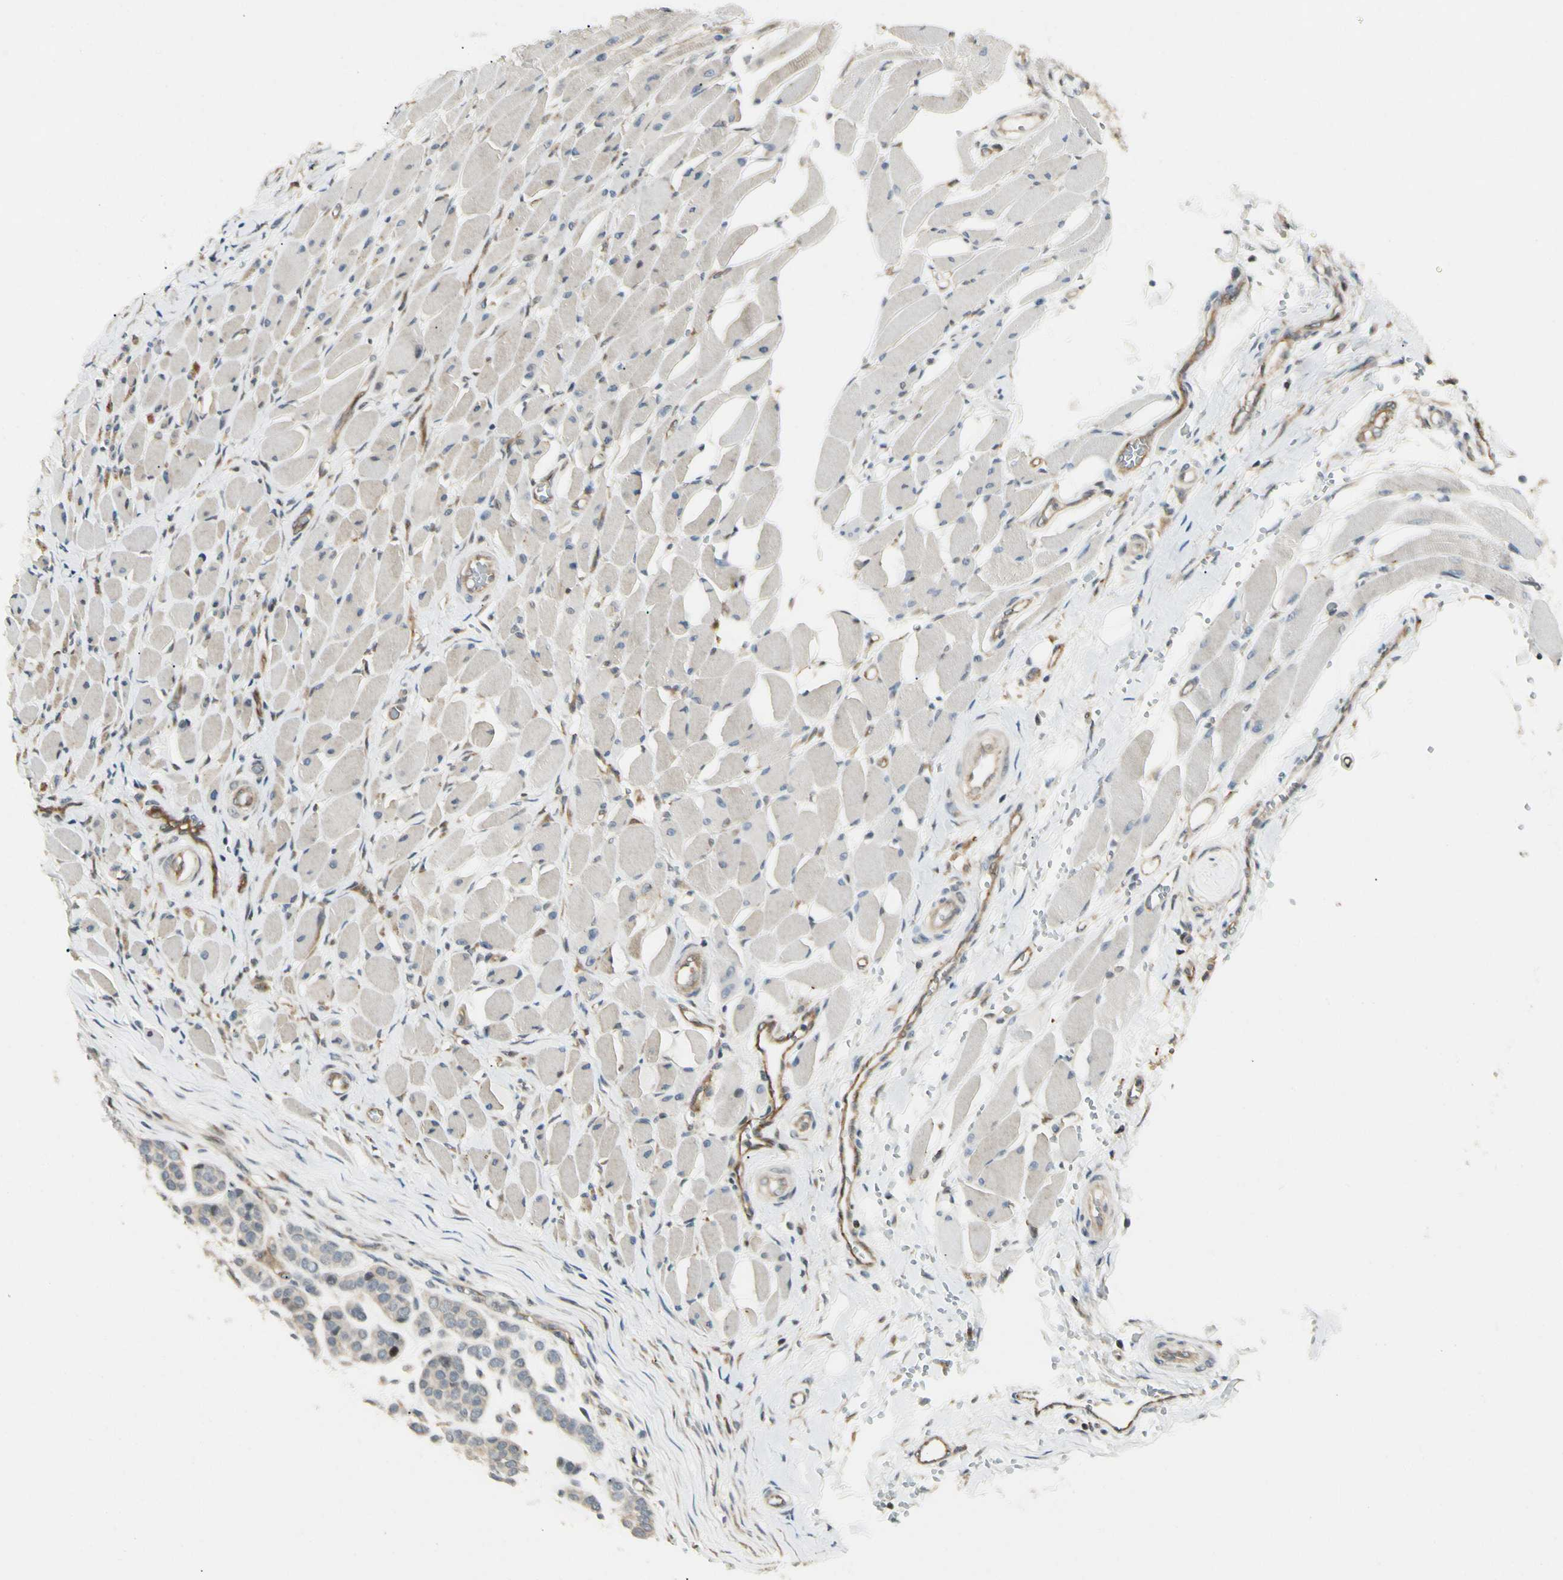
{"staining": {"intensity": "negative", "quantity": "none", "location": "none"}, "tissue": "head and neck cancer", "cell_type": "Tumor cells", "image_type": "cancer", "snomed": [{"axis": "morphology", "description": "Adenocarcinoma, NOS"}, {"axis": "morphology", "description": "Adenoma, NOS"}, {"axis": "topography", "description": "Head-Neck"}], "caption": "Immunohistochemistry (IHC) photomicrograph of human head and neck adenoma stained for a protein (brown), which displays no expression in tumor cells.", "gene": "FNDC3B", "patient": {"sex": "female", "age": 55}}